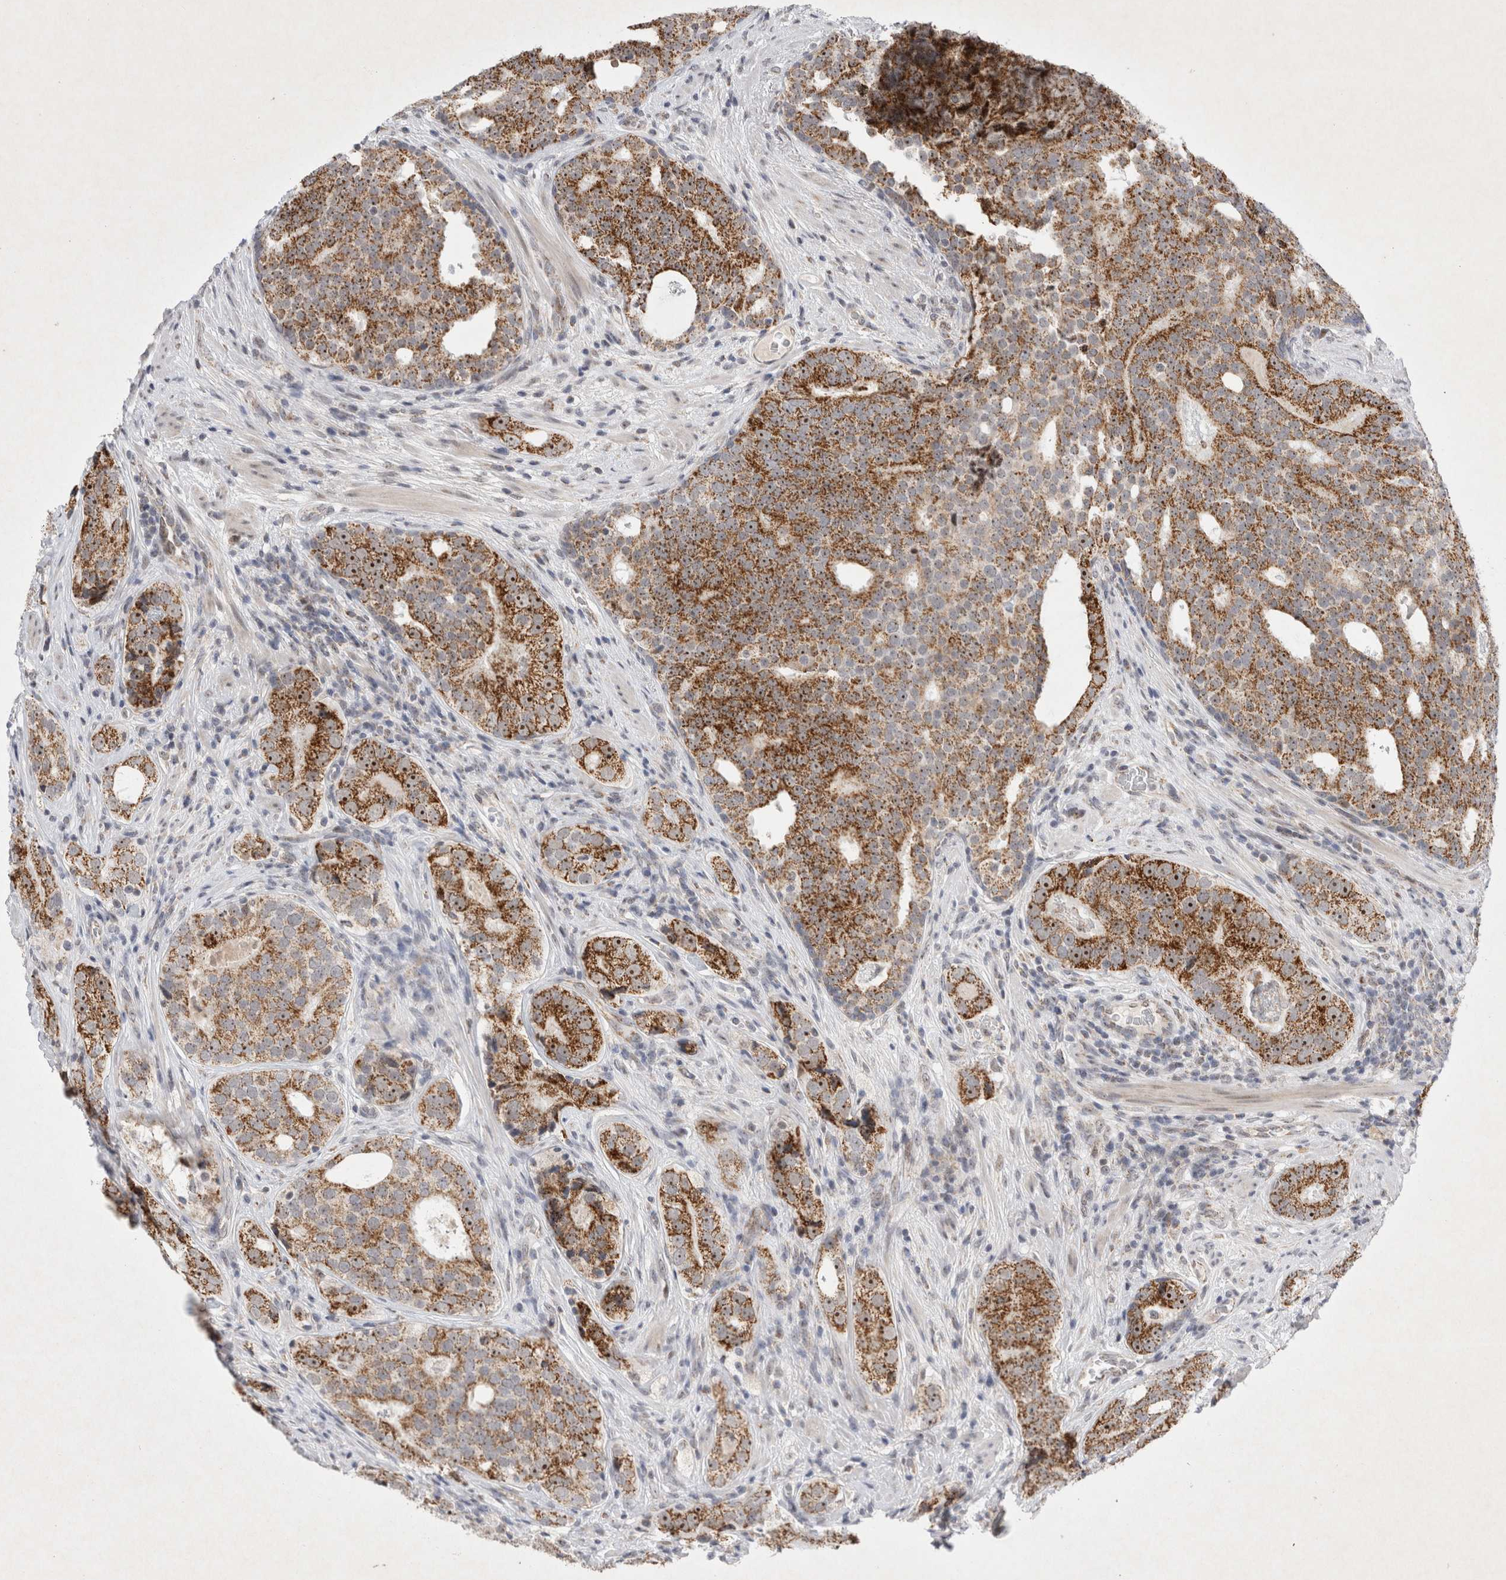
{"staining": {"intensity": "moderate", "quantity": ">75%", "location": "cytoplasmic/membranous,nuclear"}, "tissue": "prostate cancer", "cell_type": "Tumor cells", "image_type": "cancer", "snomed": [{"axis": "morphology", "description": "Adenocarcinoma, High grade"}, {"axis": "topography", "description": "Prostate"}], "caption": "Human prostate cancer (adenocarcinoma (high-grade)) stained for a protein (brown) displays moderate cytoplasmic/membranous and nuclear positive positivity in about >75% of tumor cells.", "gene": "MRPL37", "patient": {"sex": "male", "age": 56}}